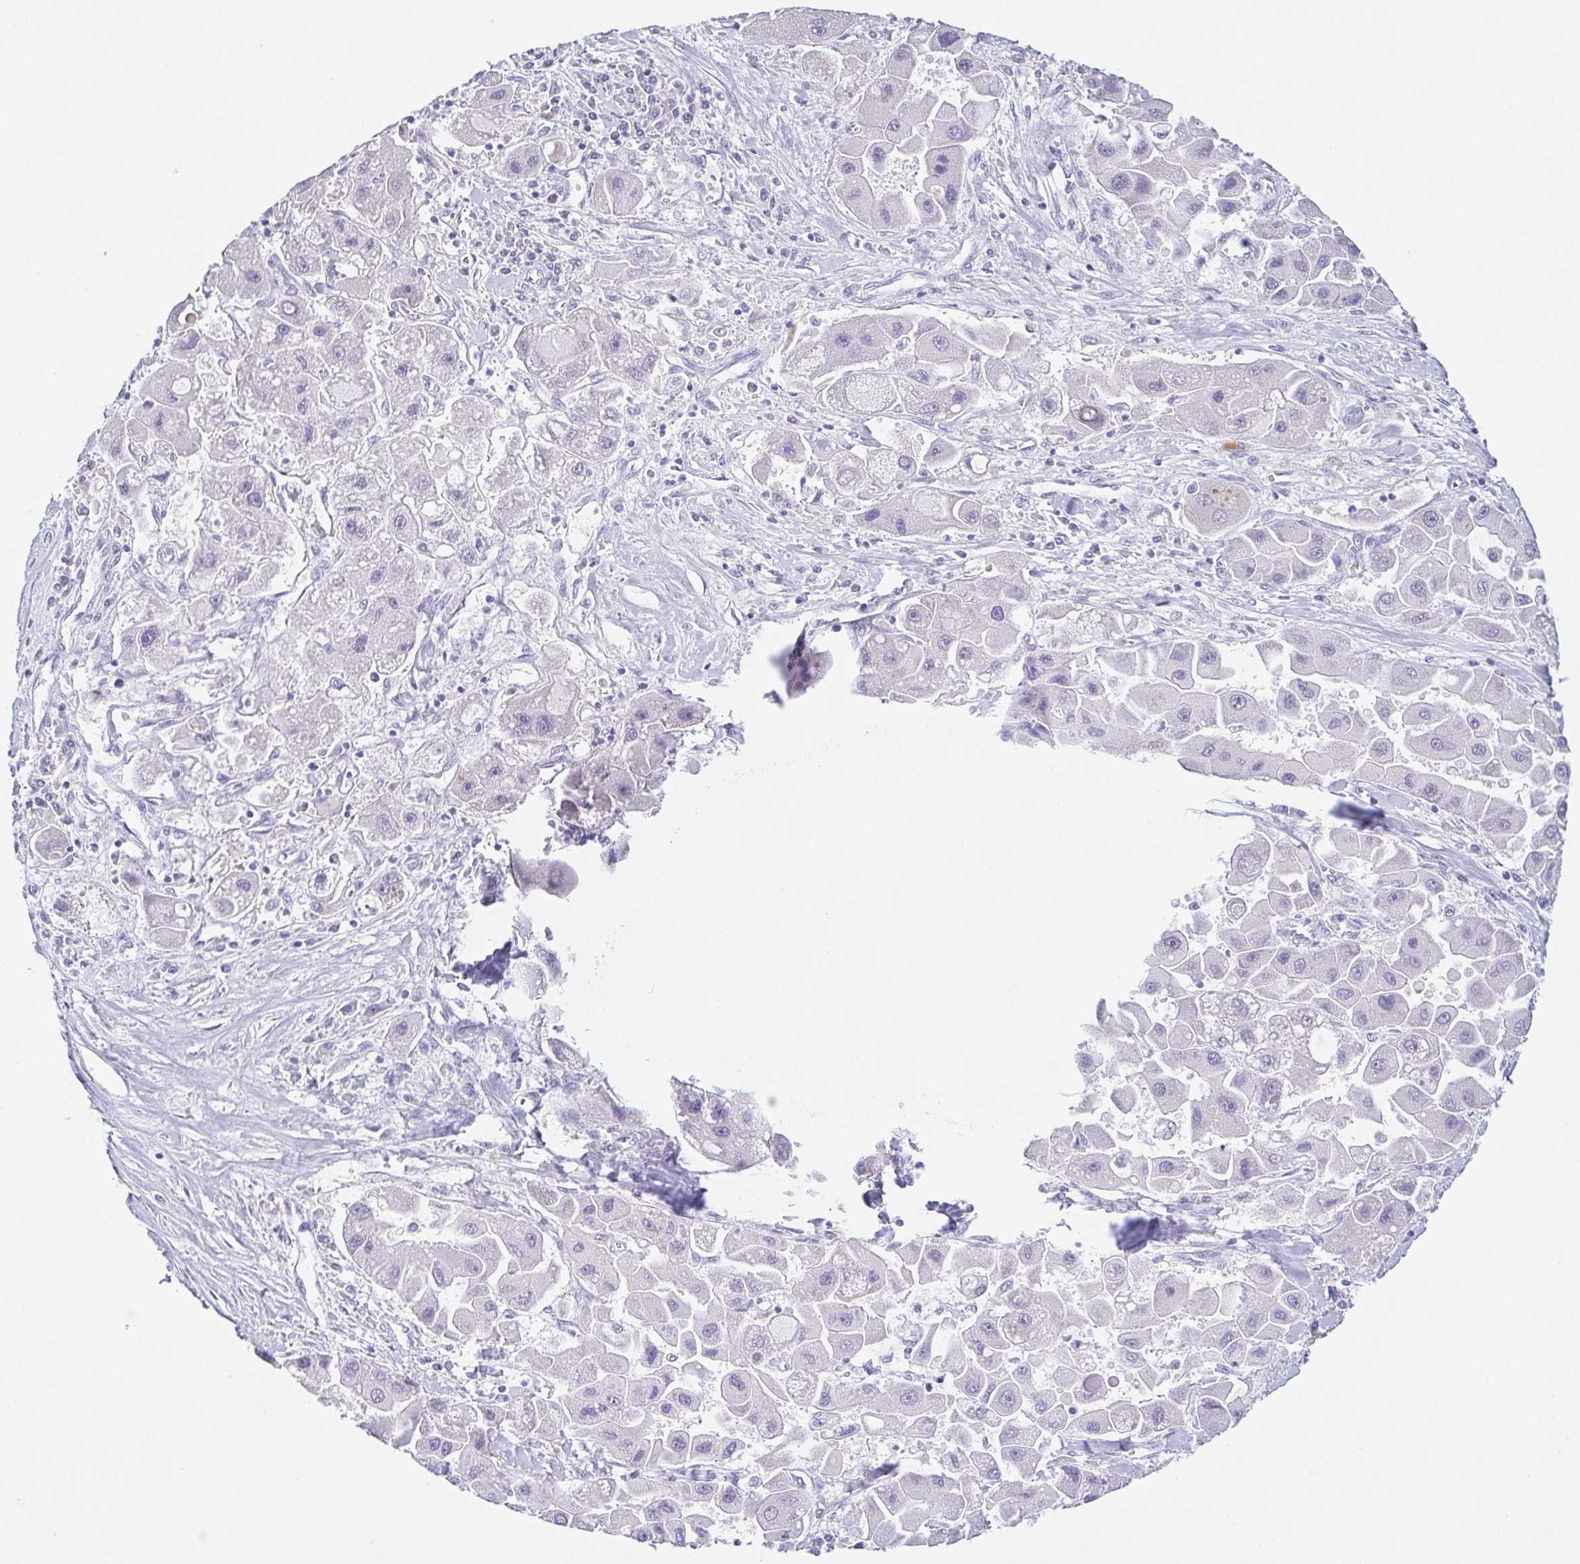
{"staining": {"intensity": "negative", "quantity": "none", "location": "none"}, "tissue": "liver cancer", "cell_type": "Tumor cells", "image_type": "cancer", "snomed": [{"axis": "morphology", "description": "Carcinoma, Hepatocellular, NOS"}, {"axis": "topography", "description": "Liver"}], "caption": "IHC histopathology image of liver hepatocellular carcinoma stained for a protein (brown), which exhibits no positivity in tumor cells.", "gene": "HAPLN2", "patient": {"sex": "male", "age": 24}}